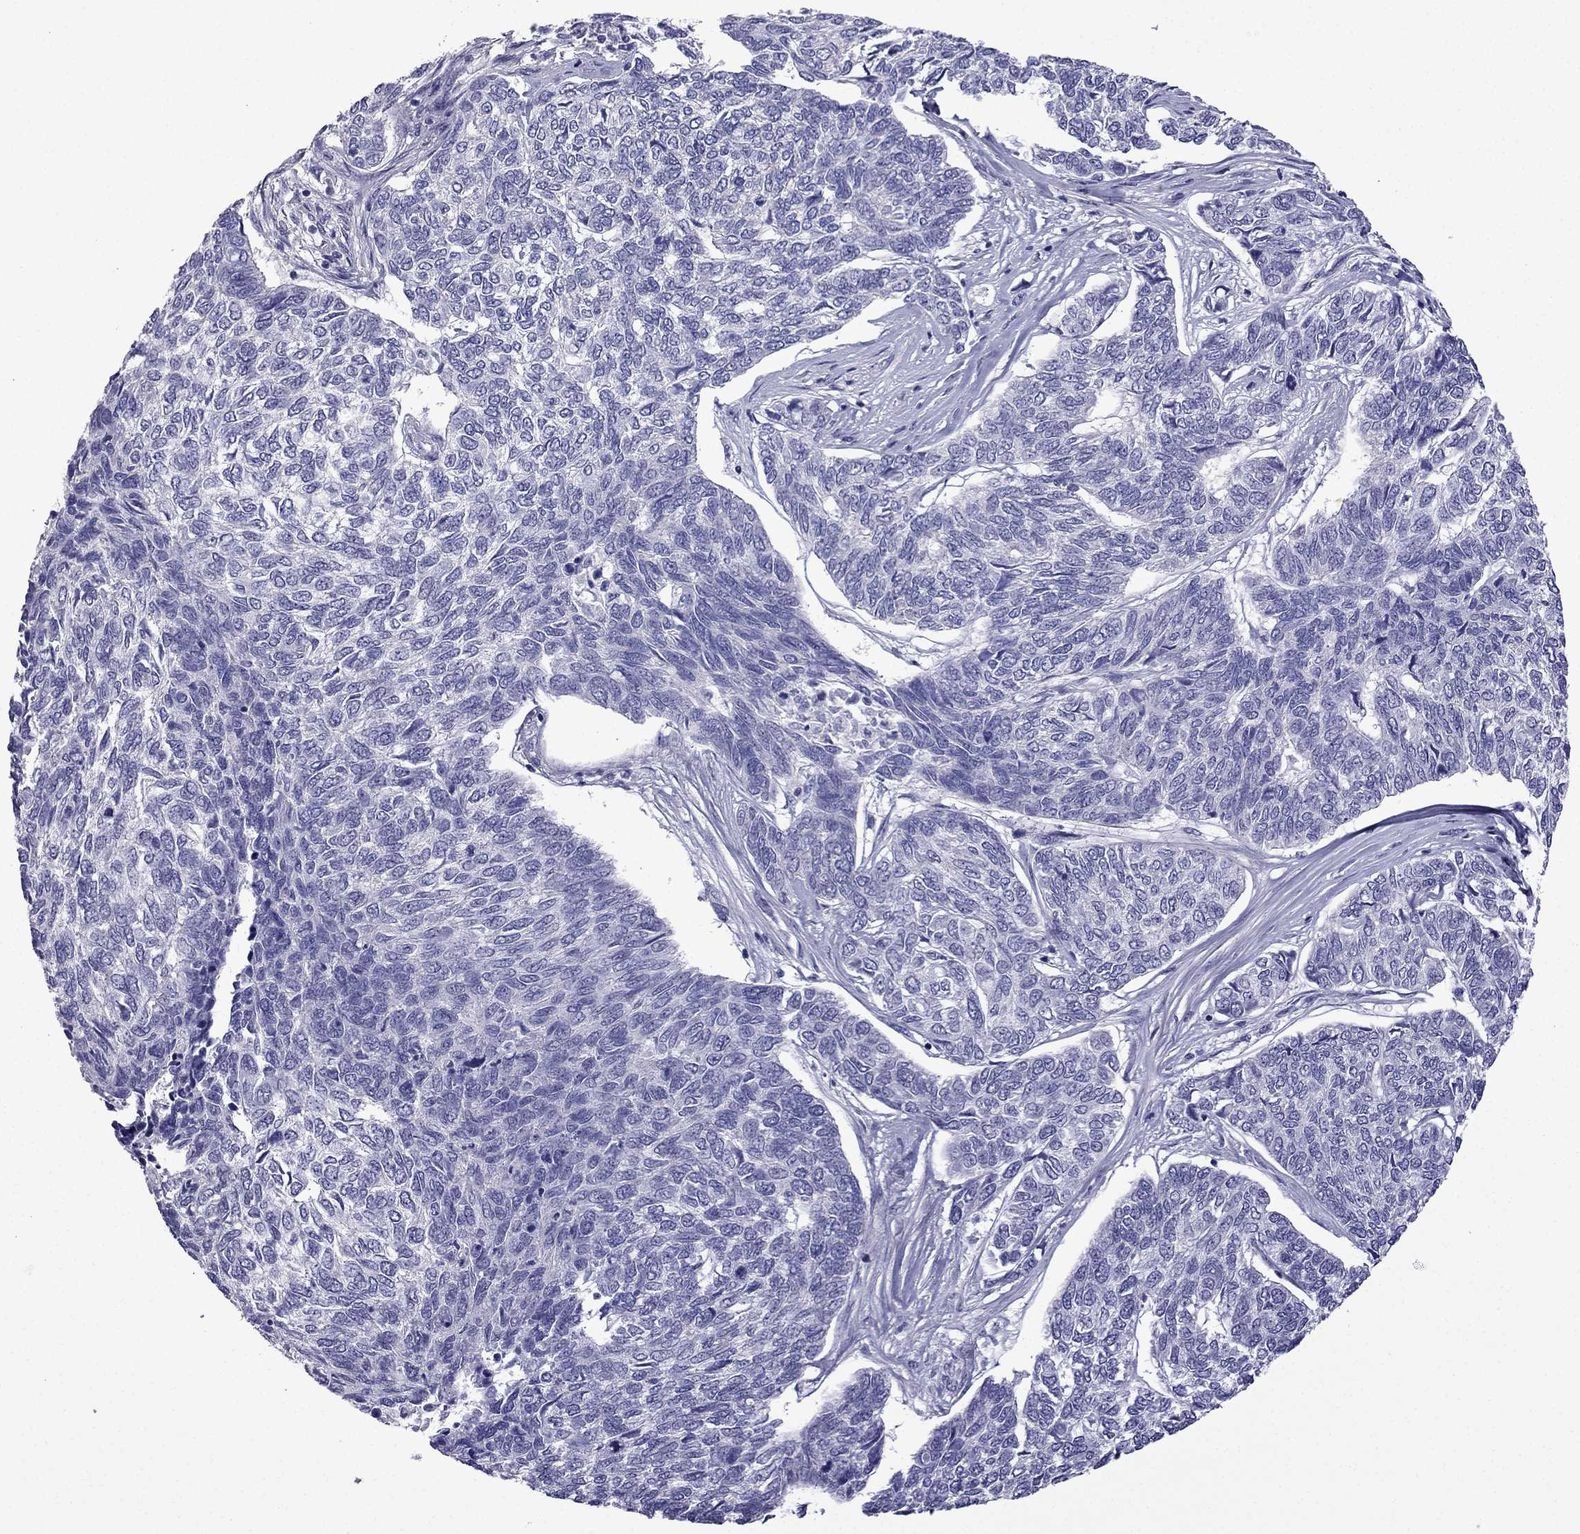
{"staining": {"intensity": "negative", "quantity": "none", "location": "none"}, "tissue": "skin cancer", "cell_type": "Tumor cells", "image_type": "cancer", "snomed": [{"axis": "morphology", "description": "Basal cell carcinoma"}, {"axis": "topography", "description": "Skin"}], "caption": "Immunohistochemistry histopathology image of human skin basal cell carcinoma stained for a protein (brown), which shows no expression in tumor cells.", "gene": "POM121L12", "patient": {"sex": "female", "age": 65}}